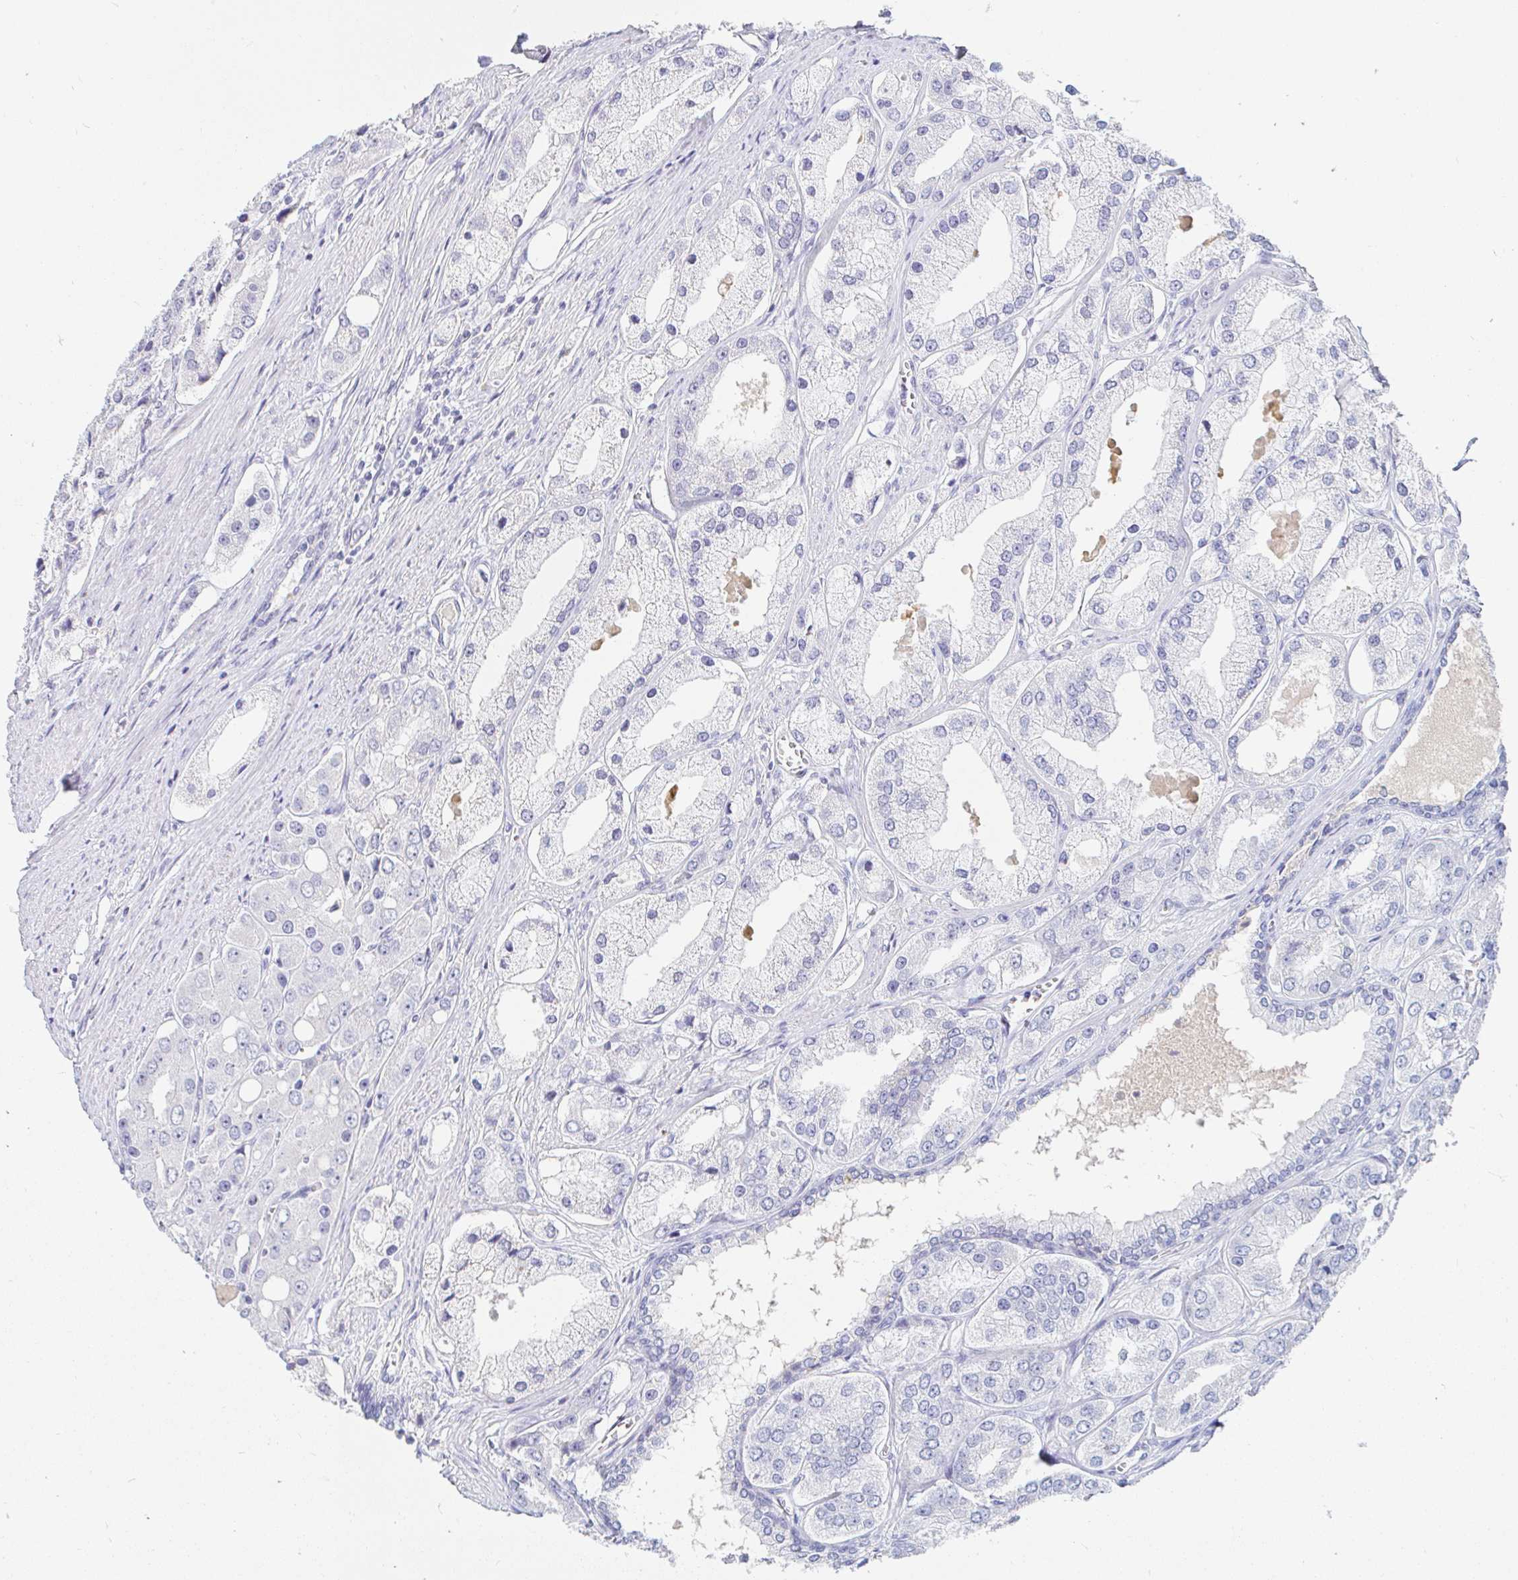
{"staining": {"intensity": "negative", "quantity": "none", "location": "none"}, "tissue": "prostate cancer", "cell_type": "Tumor cells", "image_type": "cancer", "snomed": [{"axis": "morphology", "description": "Adenocarcinoma, Low grade"}, {"axis": "topography", "description": "Prostate"}], "caption": "A high-resolution micrograph shows IHC staining of adenocarcinoma (low-grade) (prostate), which exhibits no significant staining in tumor cells. The staining was performed using DAB (3,3'-diaminobenzidine) to visualize the protein expression in brown, while the nuclei were stained in blue with hematoxylin (Magnification: 20x).", "gene": "TEX44", "patient": {"sex": "male", "age": 69}}